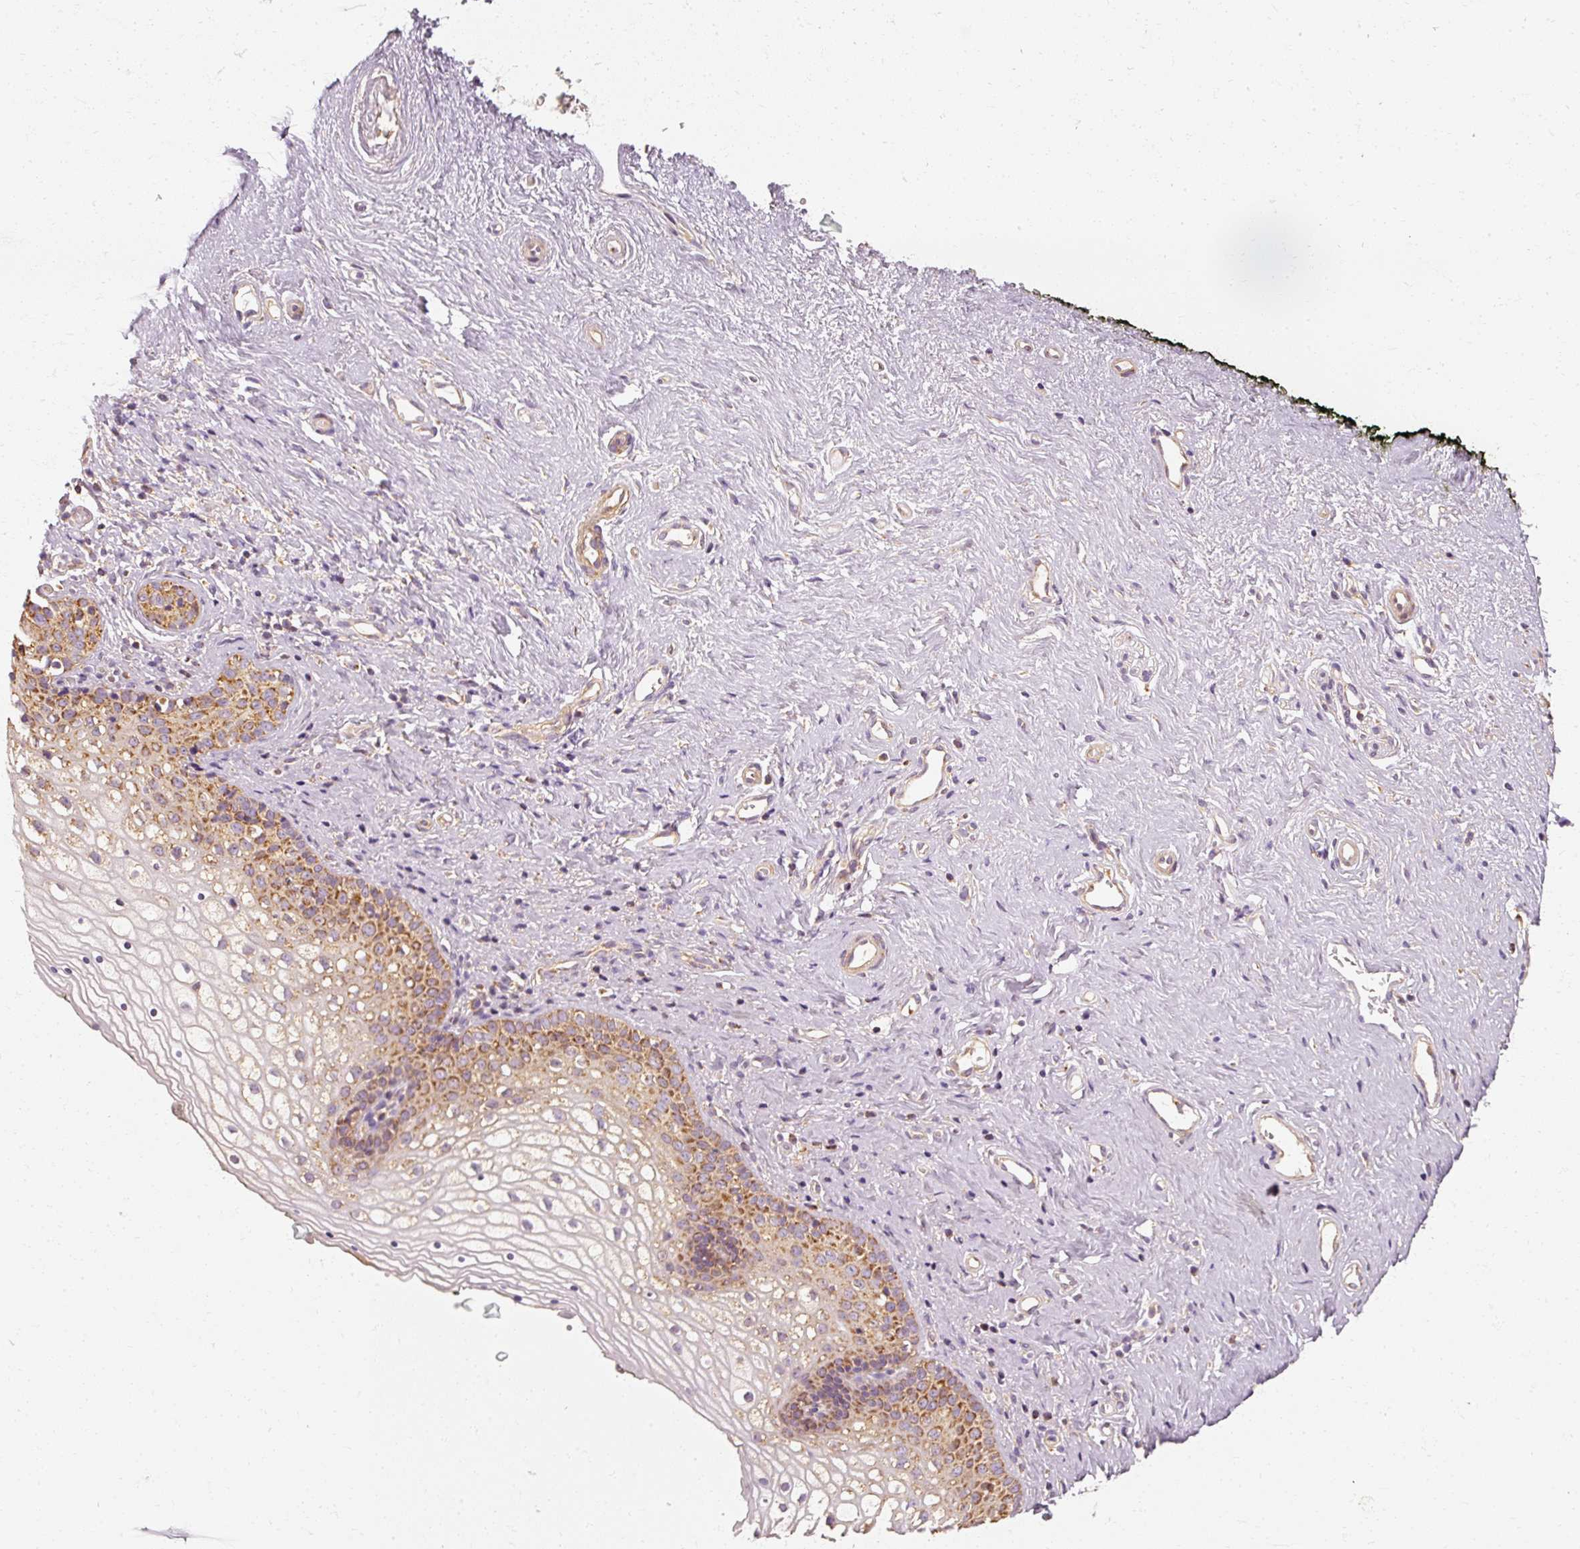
{"staining": {"intensity": "moderate", "quantity": ">75%", "location": "cytoplasmic/membranous"}, "tissue": "vagina", "cell_type": "Squamous epithelial cells", "image_type": "normal", "snomed": [{"axis": "morphology", "description": "Normal tissue, NOS"}, {"axis": "topography", "description": "Vagina"}], "caption": "Protein staining of unremarkable vagina displays moderate cytoplasmic/membranous positivity in approximately >75% of squamous epithelial cells.", "gene": "TOMM40", "patient": {"sex": "female", "age": 59}}